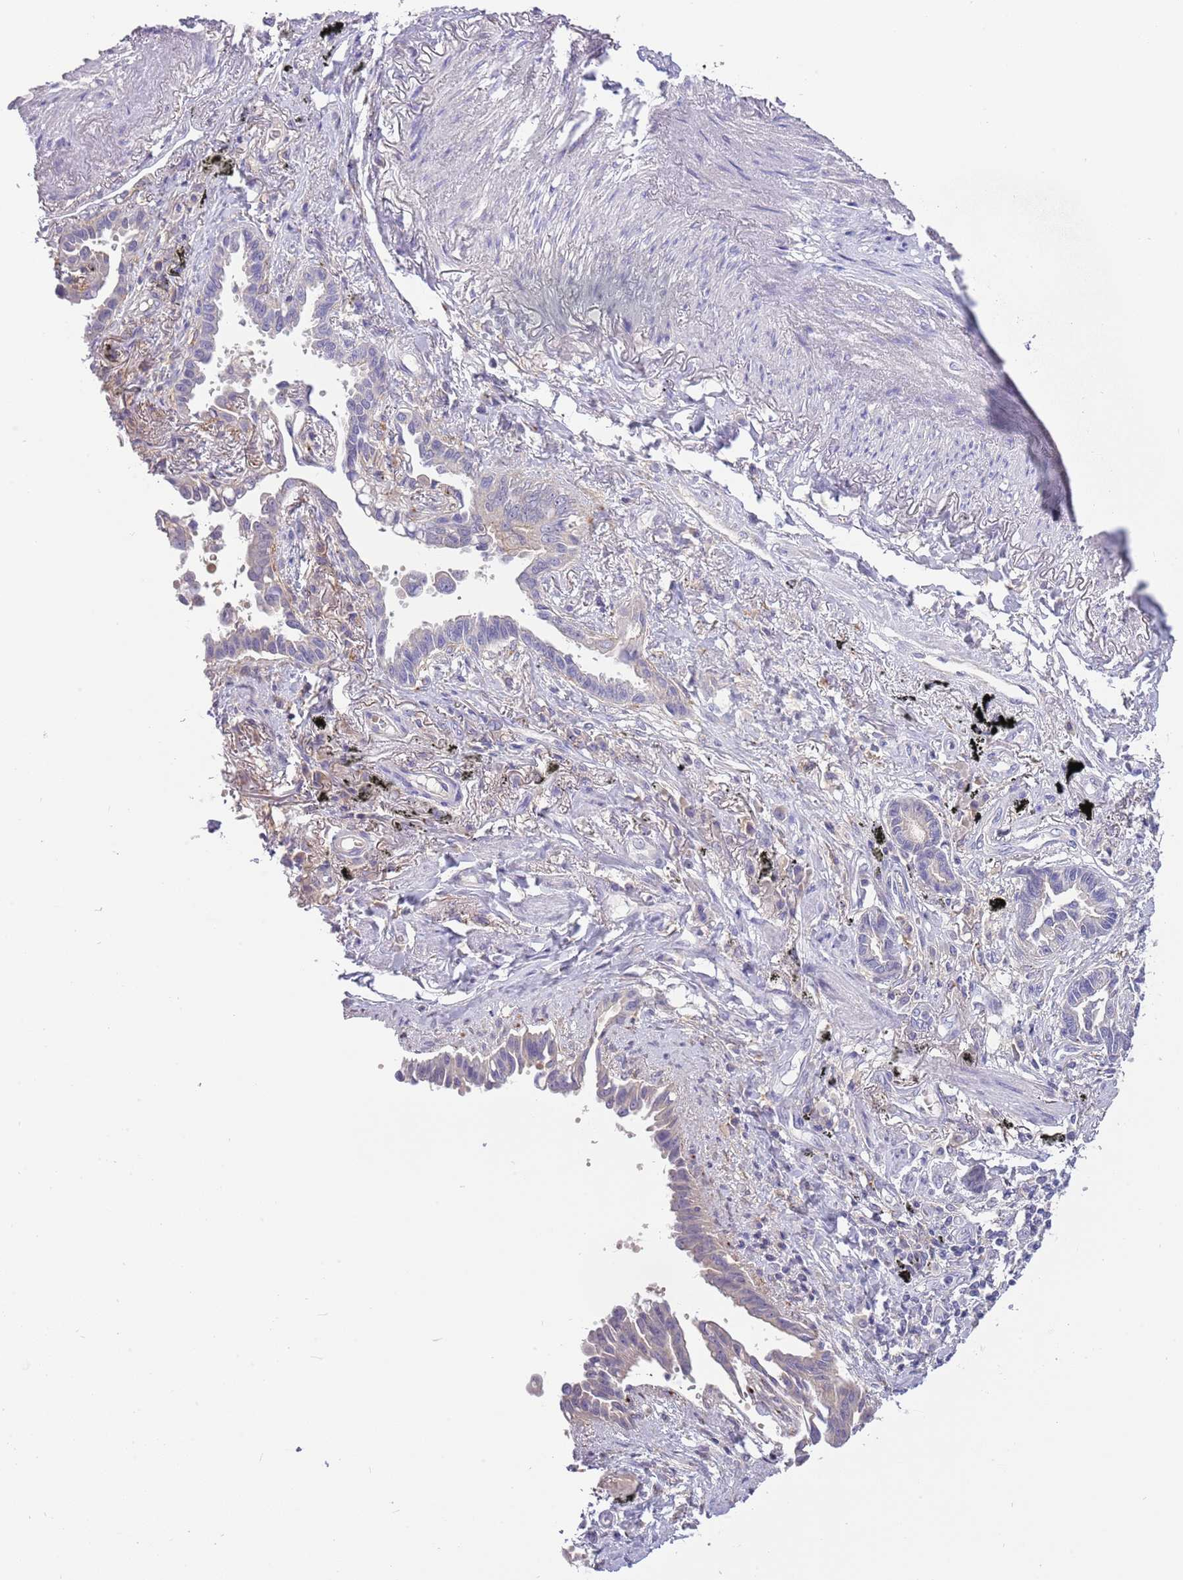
{"staining": {"intensity": "negative", "quantity": "none", "location": "none"}, "tissue": "lung cancer", "cell_type": "Tumor cells", "image_type": "cancer", "snomed": [{"axis": "morphology", "description": "Adenocarcinoma, NOS"}, {"axis": "topography", "description": "Lung"}], "caption": "The photomicrograph demonstrates no significant expression in tumor cells of adenocarcinoma (lung). (Immunohistochemistry, brightfield microscopy, high magnification).", "gene": "CFAP73", "patient": {"sex": "male", "age": 67}}